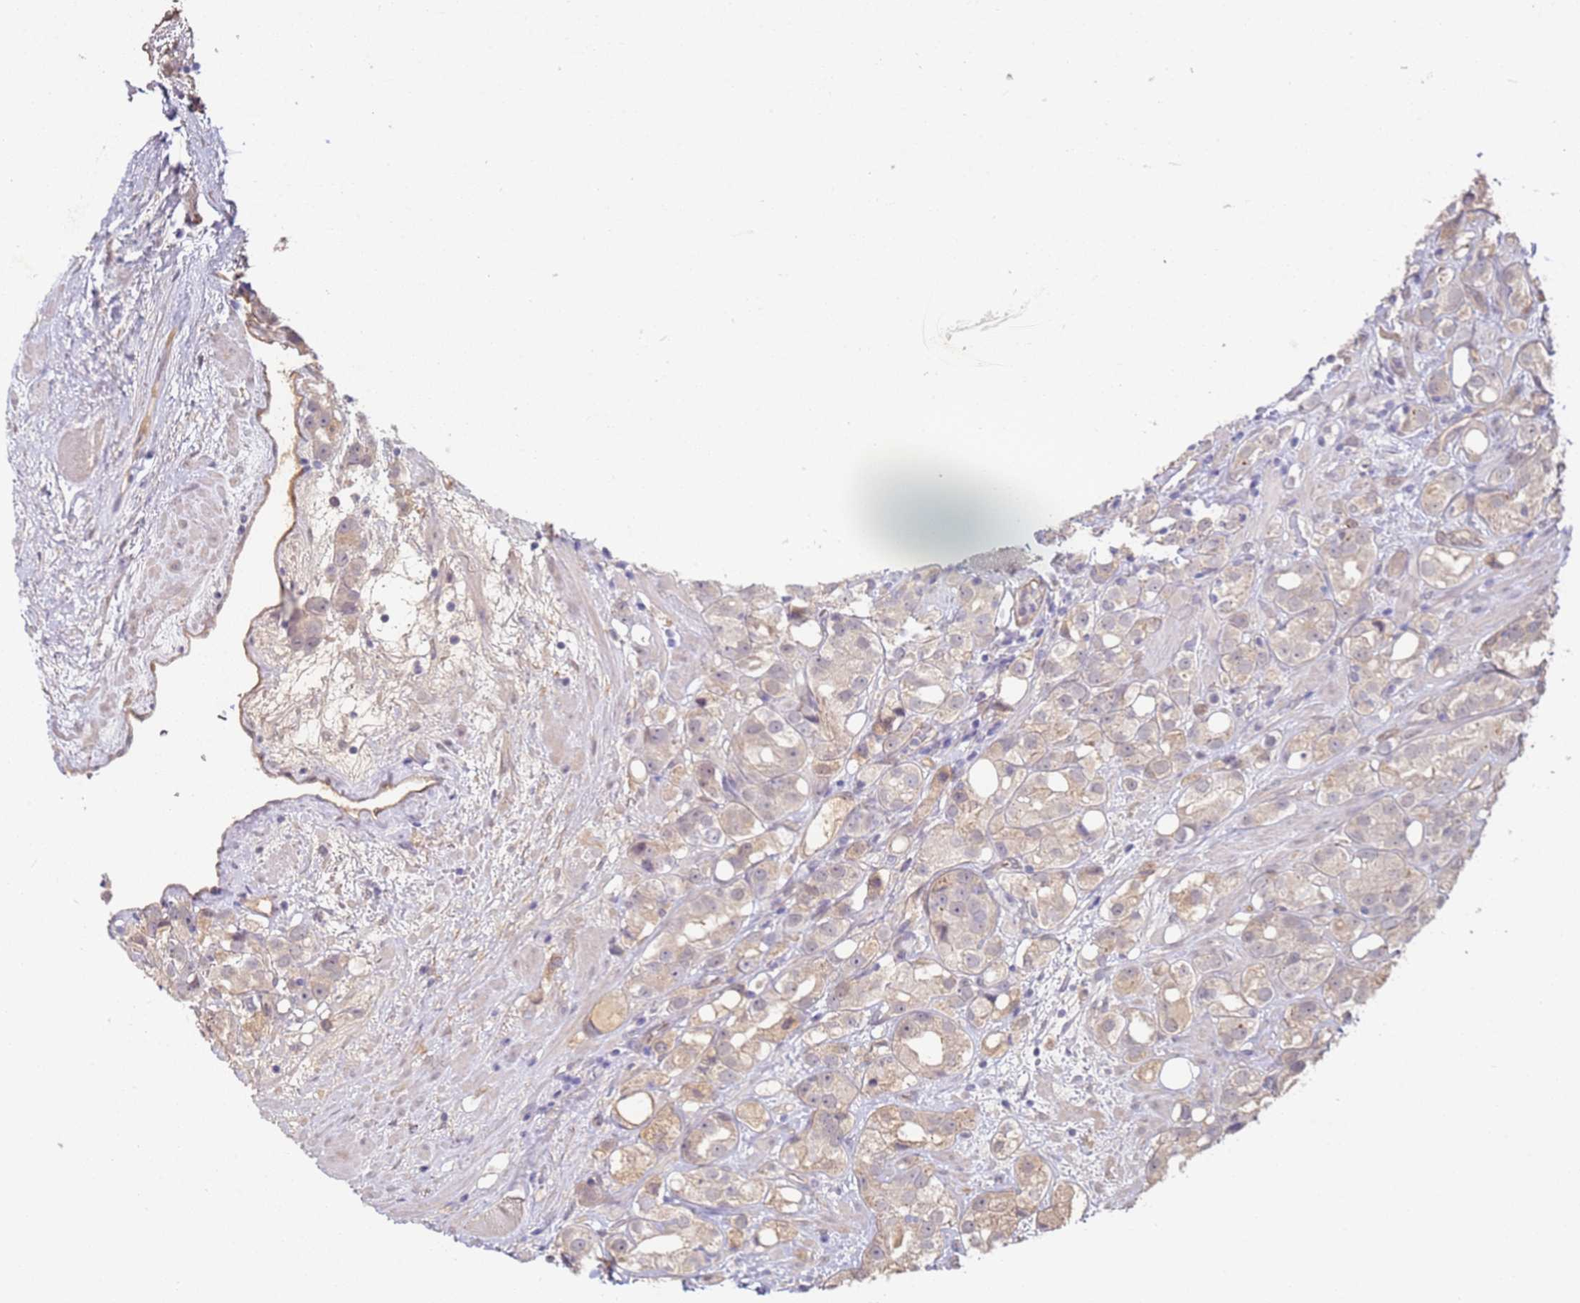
{"staining": {"intensity": "weak", "quantity": "25%-75%", "location": "cytoplasmic/membranous"}, "tissue": "prostate cancer", "cell_type": "Tumor cells", "image_type": "cancer", "snomed": [{"axis": "morphology", "description": "Adenocarcinoma, NOS"}, {"axis": "topography", "description": "Prostate"}], "caption": "A brown stain shows weak cytoplasmic/membranous expression of a protein in prostate cancer (adenocarcinoma) tumor cells.", "gene": "WDR93", "patient": {"sex": "male", "age": 79}}